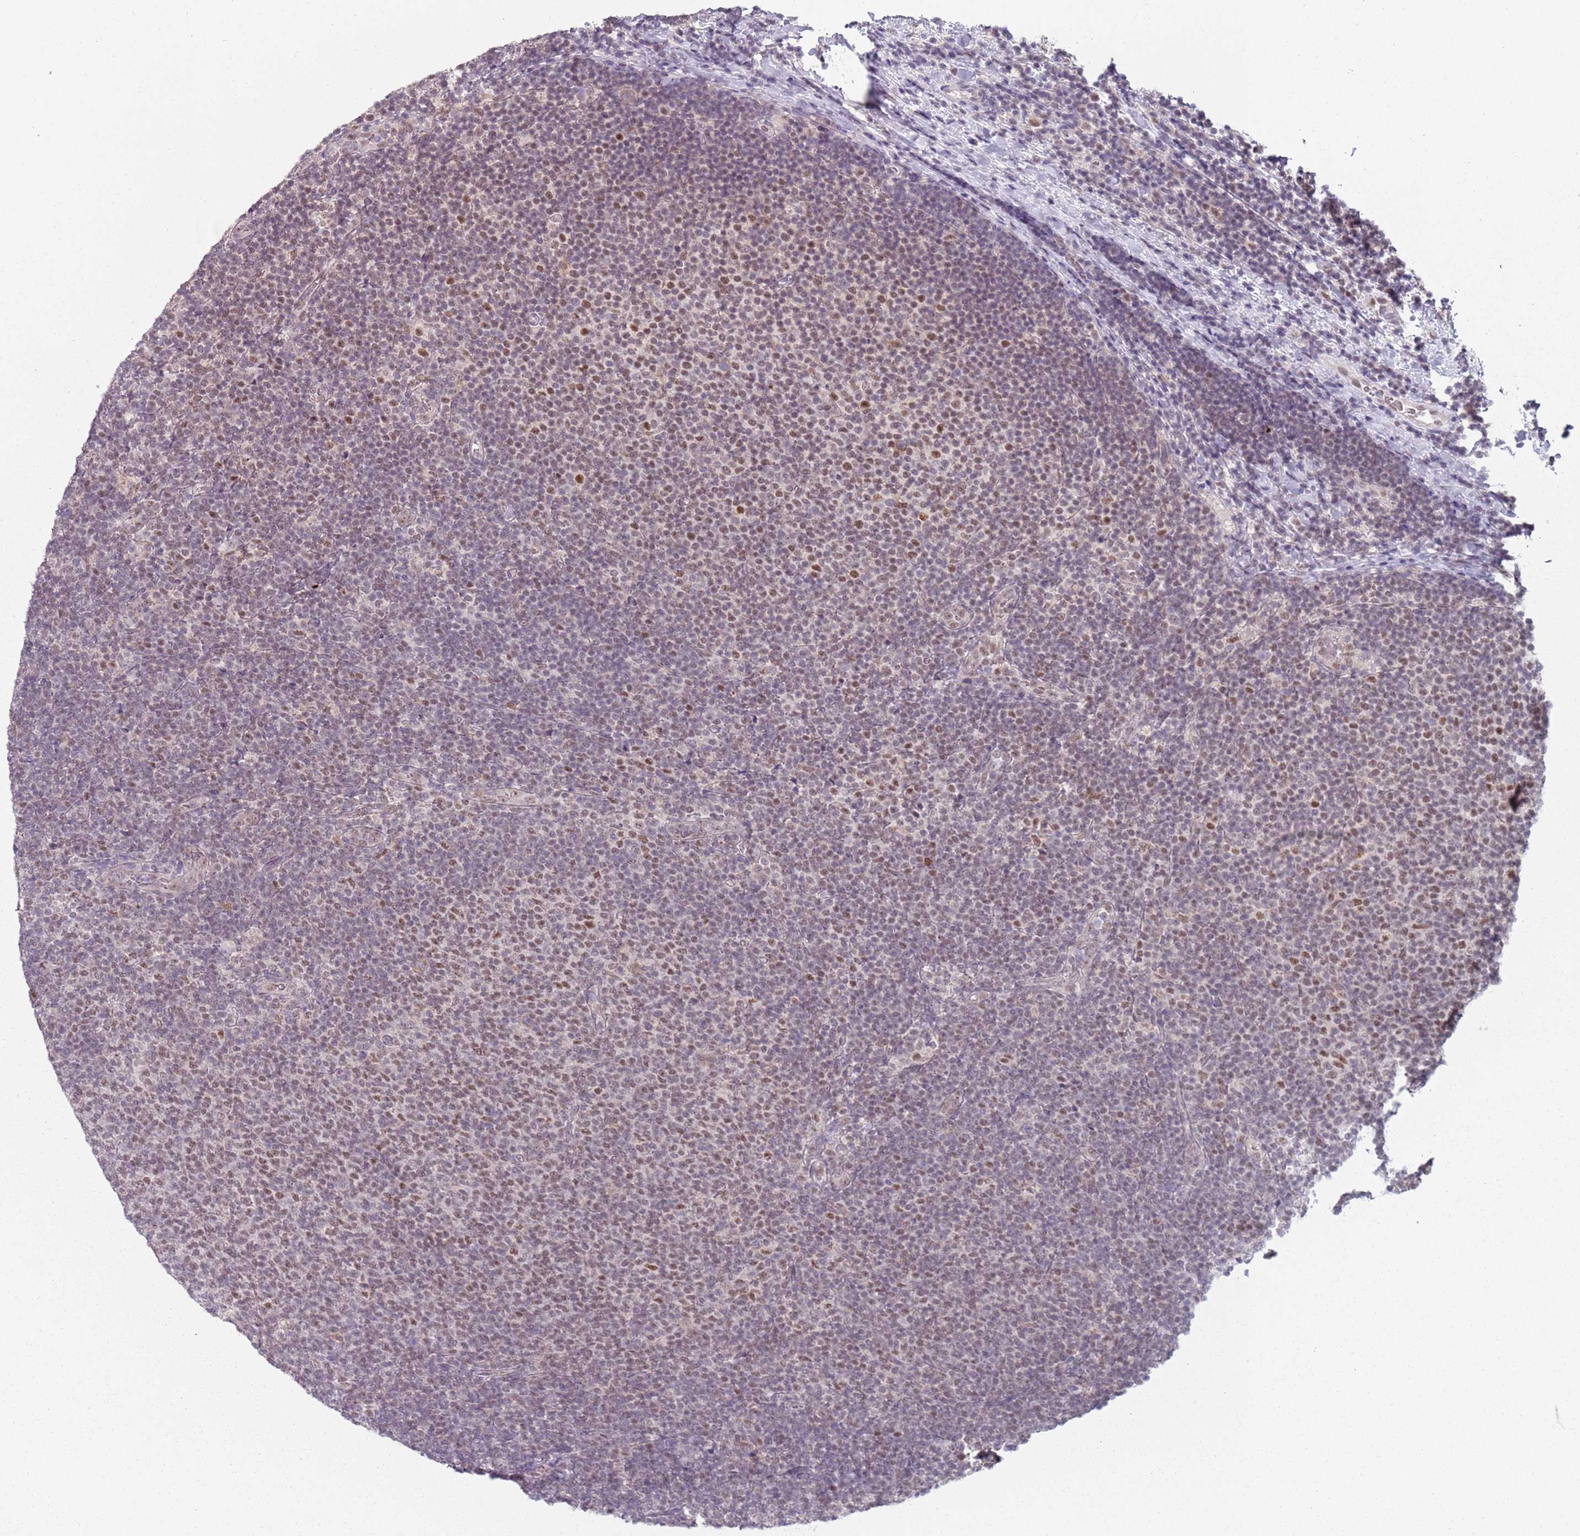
{"staining": {"intensity": "moderate", "quantity": "25%-75%", "location": "nuclear"}, "tissue": "lymphoma", "cell_type": "Tumor cells", "image_type": "cancer", "snomed": [{"axis": "morphology", "description": "Malignant lymphoma, non-Hodgkin's type, Low grade"}, {"axis": "topography", "description": "Lymph node"}], "caption": "High-magnification brightfield microscopy of lymphoma stained with DAB (3,3'-diaminobenzidine) (brown) and counterstained with hematoxylin (blue). tumor cells exhibit moderate nuclear staining is seen in approximately25%-75% of cells.", "gene": "SMARCAL1", "patient": {"sex": "male", "age": 66}}